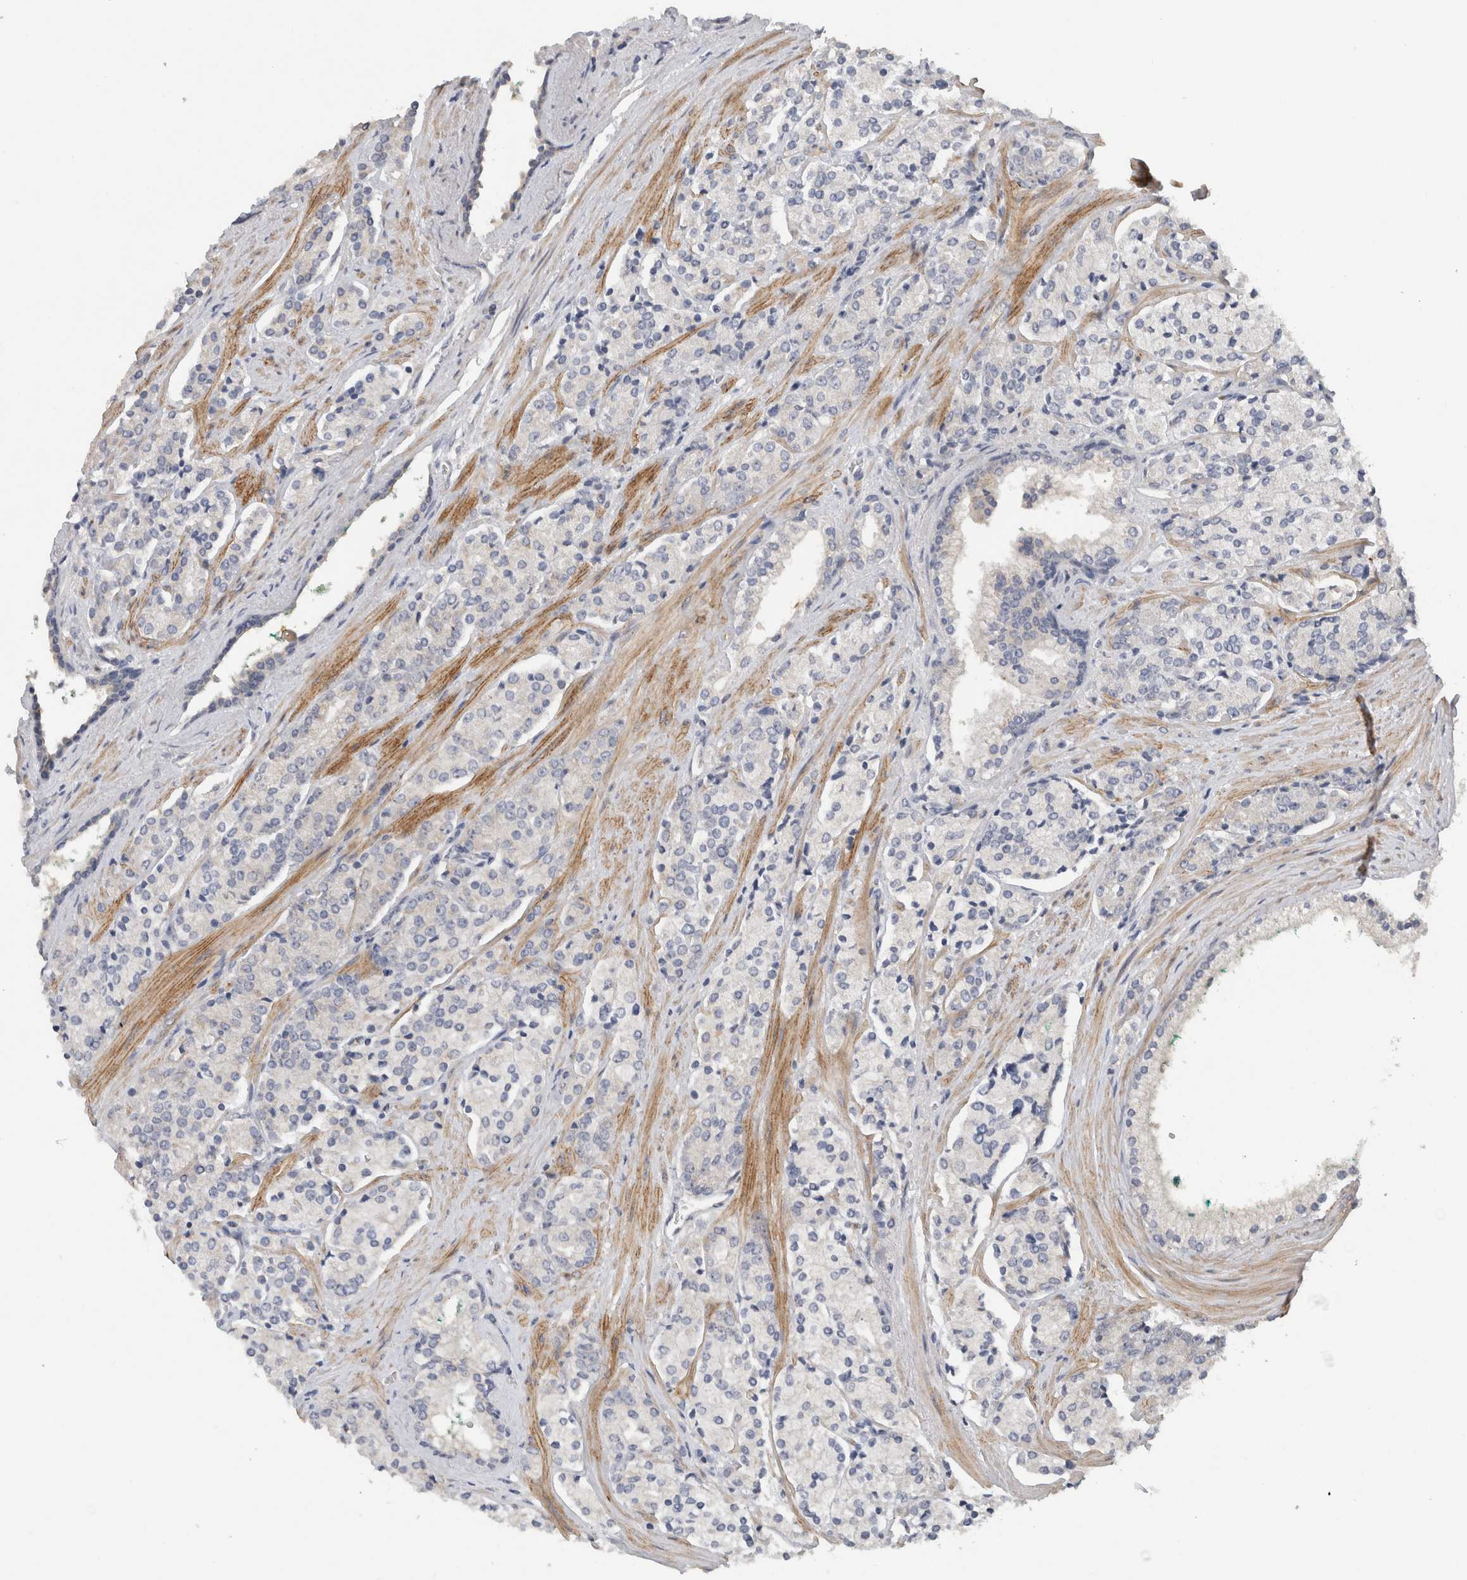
{"staining": {"intensity": "negative", "quantity": "none", "location": "none"}, "tissue": "prostate cancer", "cell_type": "Tumor cells", "image_type": "cancer", "snomed": [{"axis": "morphology", "description": "Adenocarcinoma, High grade"}, {"axis": "topography", "description": "Prostate"}], "caption": "A high-resolution micrograph shows immunohistochemistry staining of adenocarcinoma (high-grade) (prostate), which reveals no significant staining in tumor cells.", "gene": "MGAT1", "patient": {"sex": "male", "age": 71}}